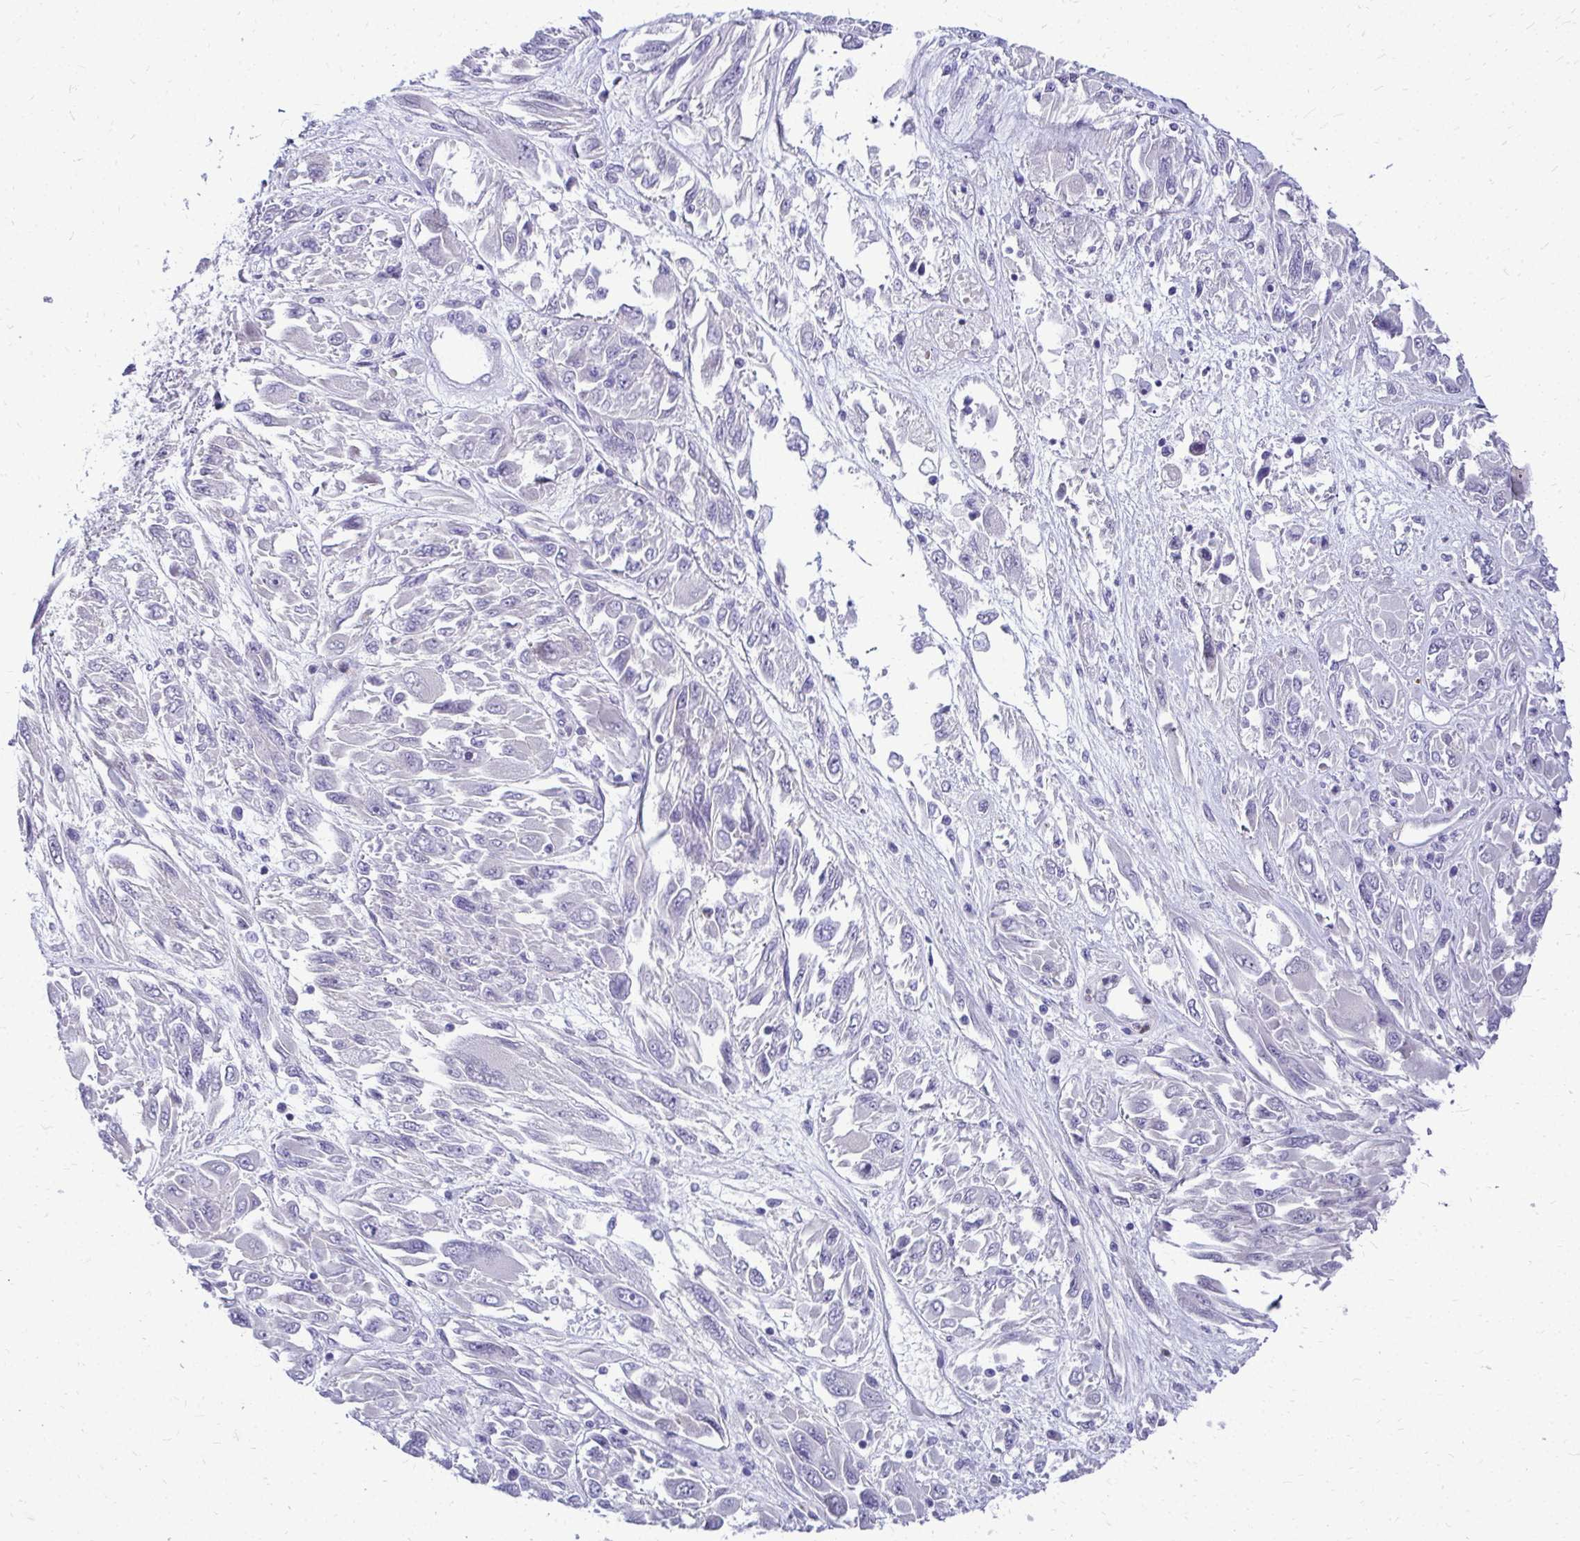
{"staining": {"intensity": "negative", "quantity": "none", "location": "none"}, "tissue": "melanoma", "cell_type": "Tumor cells", "image_type": "cancer", "snomed": [{"axis": "morphology", "description": "Malignant melanoma, NOS"}, {"axis": "topography", "description": "Skin"}], "caption": "Immunohistochemistry (IHC) histopathology image of human malignant melanoma stained for a protein (brown), which demonstrates no positivity in tumor cells.", "gene": "ZSWIM9", "patient": {"sex": "female", "age": 91}}